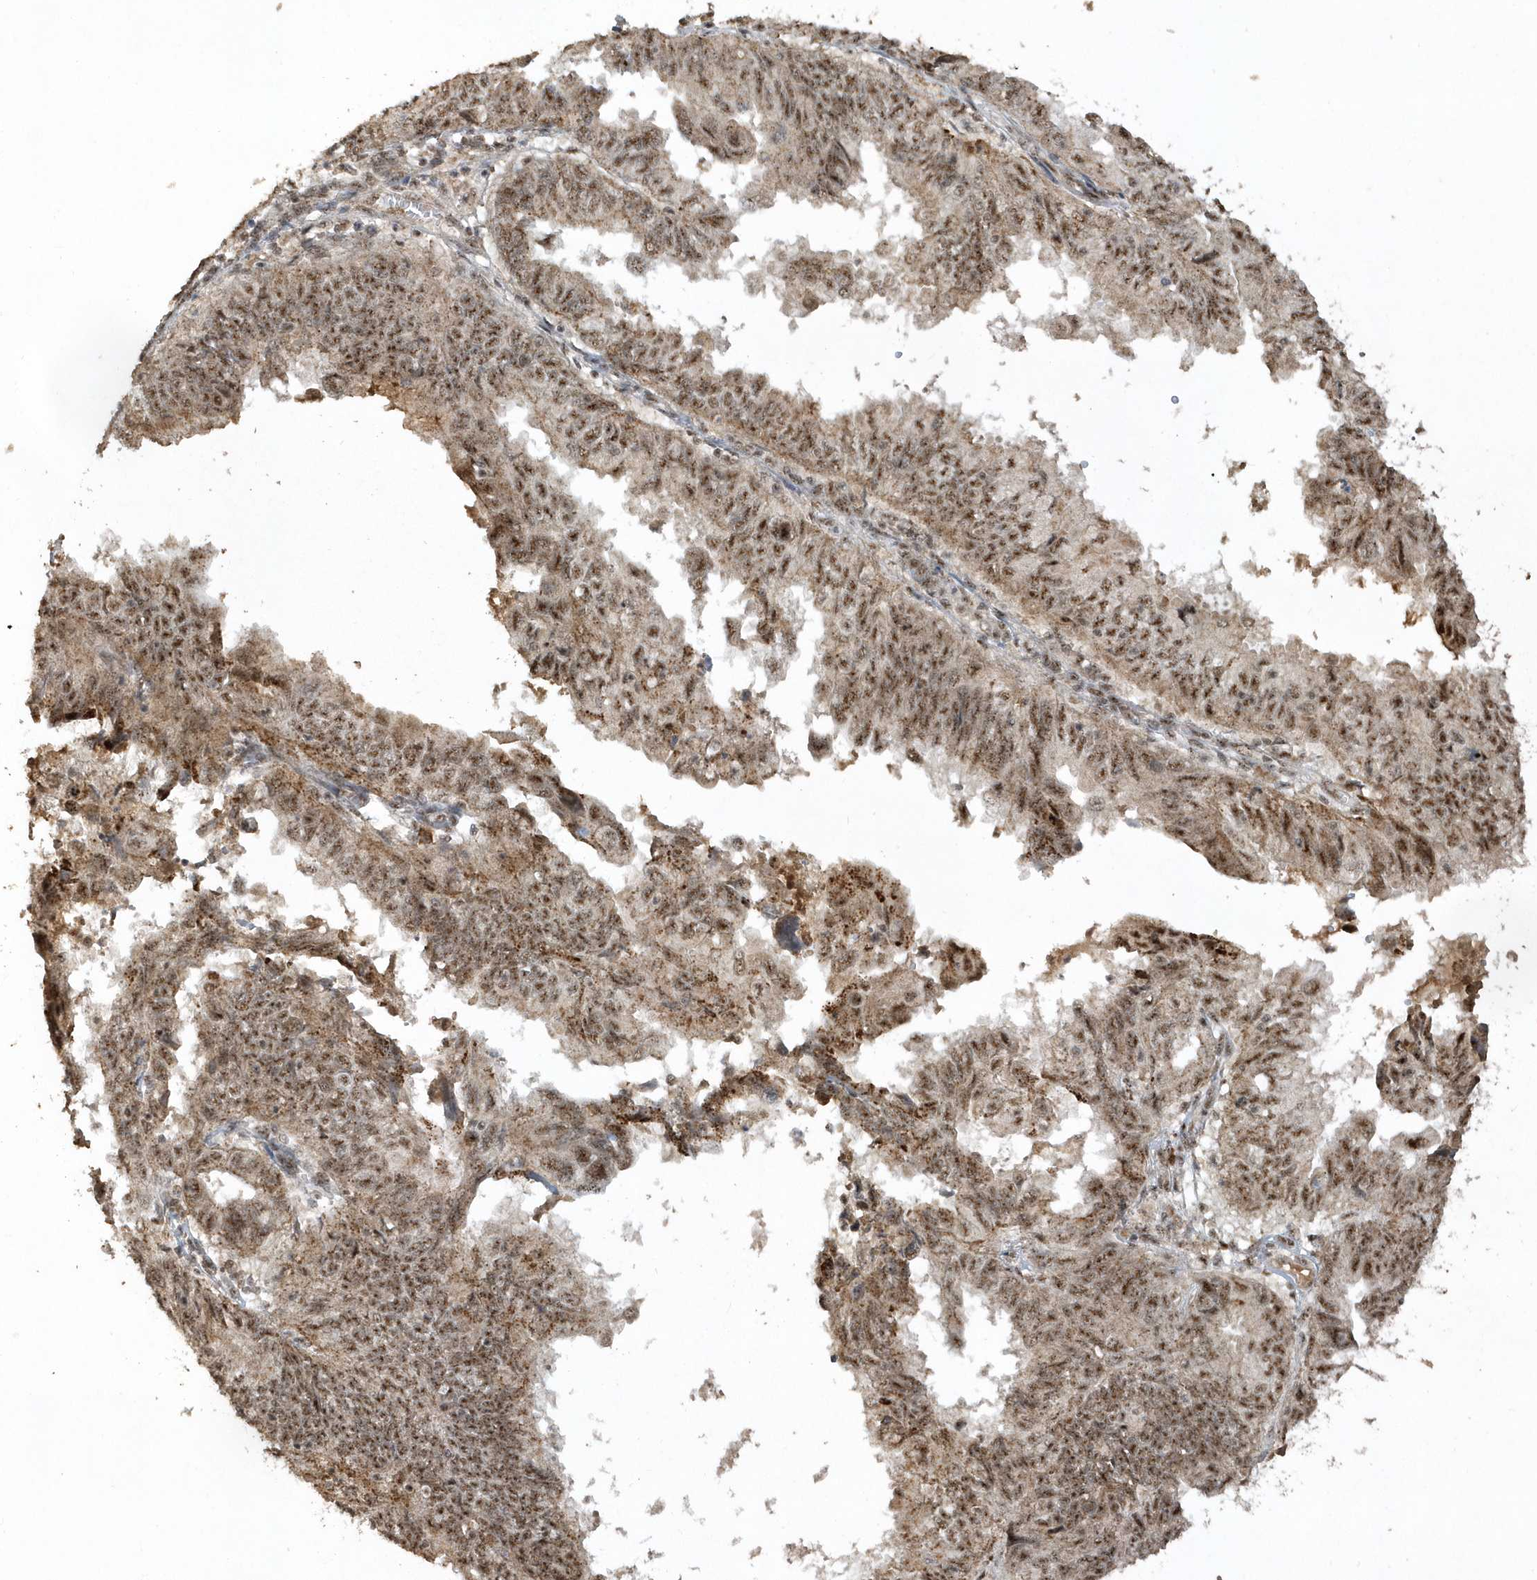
{"staining": {"intensity": "strong", "quantity": ">75%", "location": "nuclear"}, "tissue": "endometrial cancer", "cell_type": "Tumor cells", "image_type": "cancer", "snomed": [{"axis": "morphology", "description": "Adenocarcinoma, NOS"}, {"axis": "topography", "description": "Uterus"}], "caption": "Immunohistochemical staining of human adenocarcinoma (endometrial) displays high levels of strong nuclear protein staining in approximately >75% of tumor cells. The staining was performed using DAB (3,3'-diaminobenzidine) to visualize the protein expression in brown, while the nuclei were stained in blue with hematoxylin (Magnification: 20x).", "gene": "POLR3B", "patient": {"sex": "female", "age": 77}}